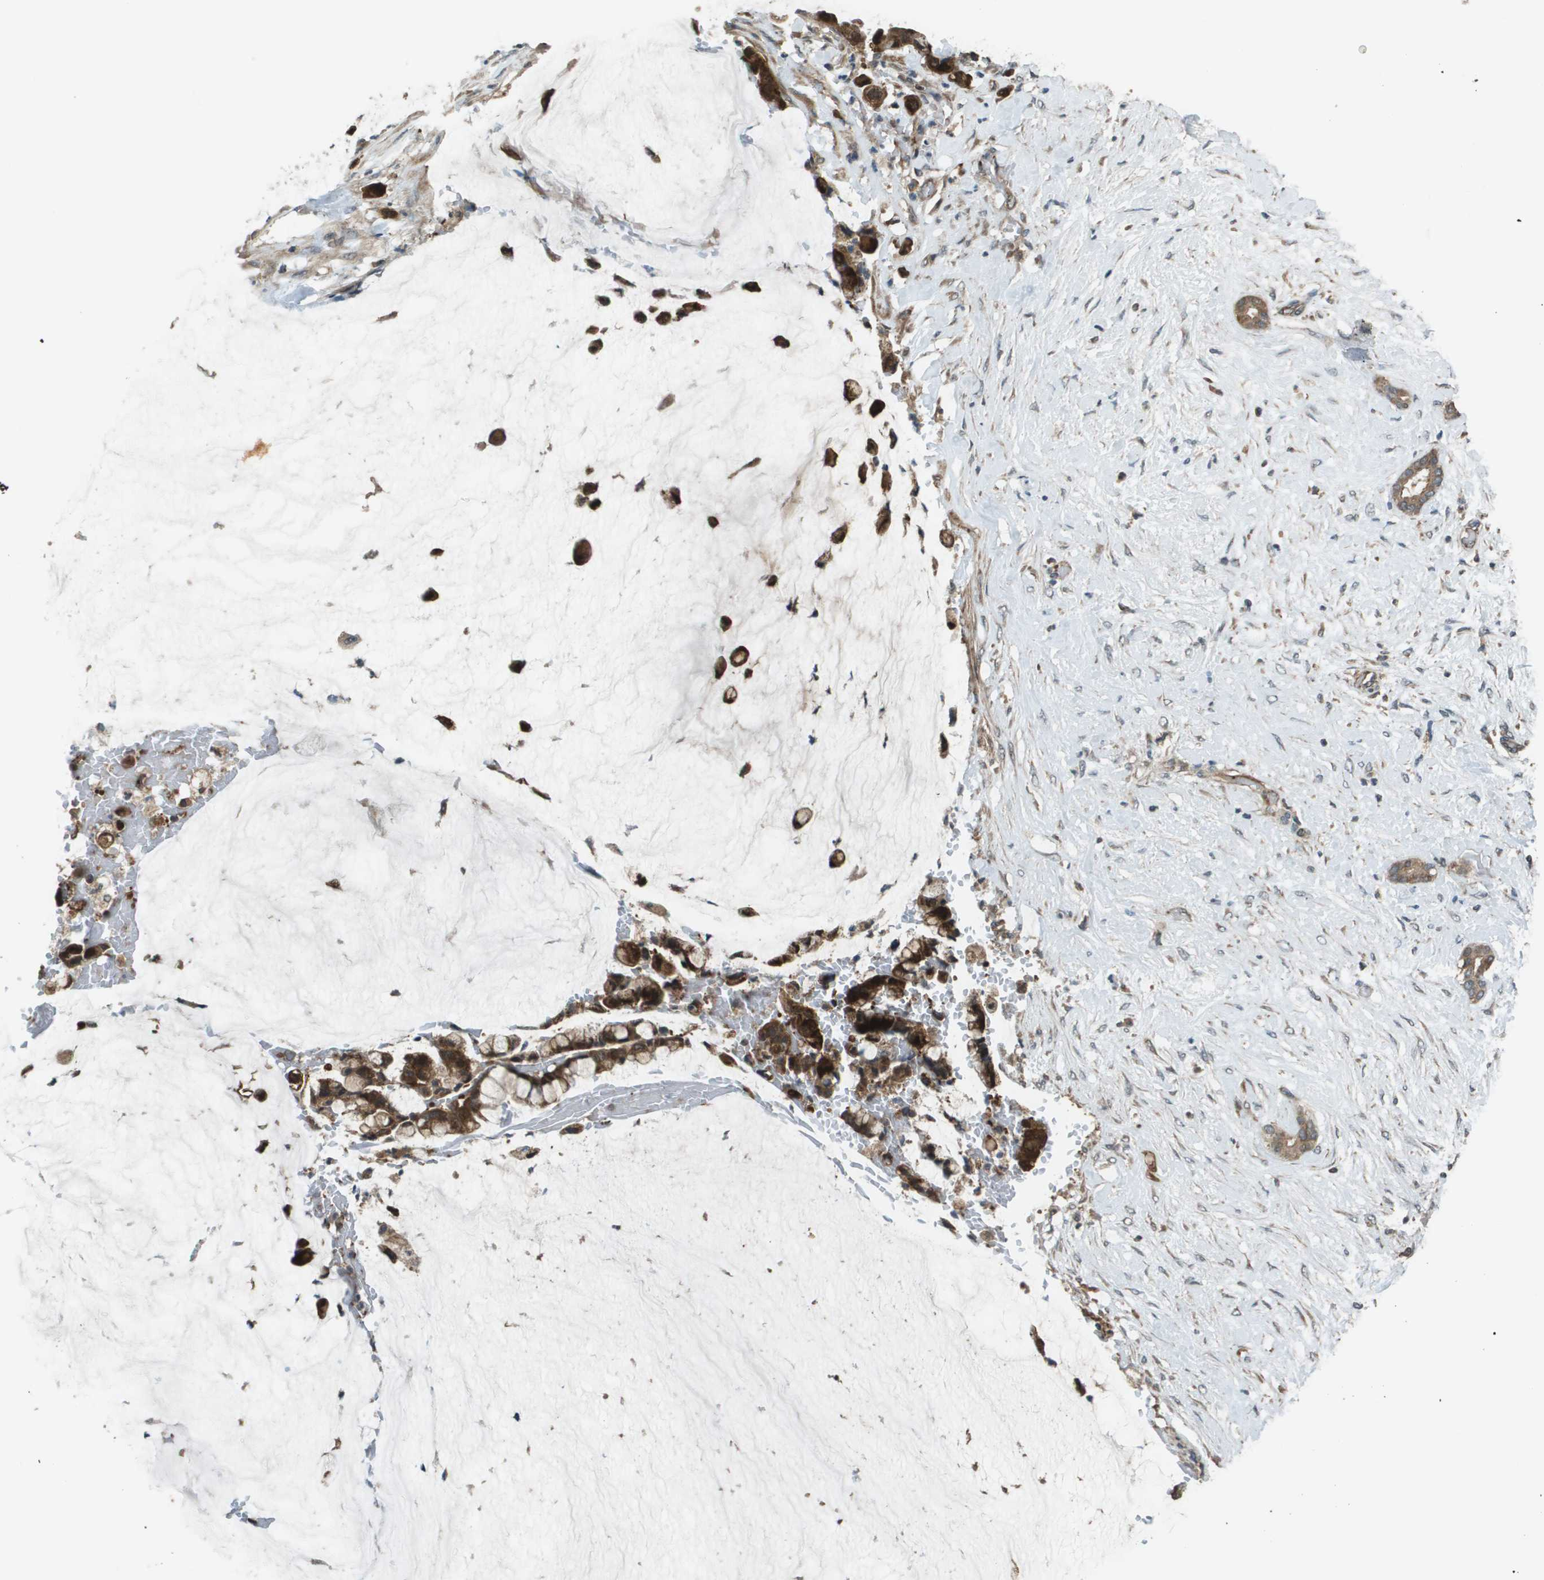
{"staining": {"intensity": "strong", "quantity": ">75%", "location": "cytoplasmic/membranous"}, "tissue": "pancreatic cancer", "cell_type": "Tumor cells", "image_type": "cancer", "snomed": [{"axis": "morphology", "description": "Adenocarcinoma, NOS"}, {"axis": "topography", "description": "Pancreas"}], "caption": "Immunohistochemical staining of human pancreatic cancer displays high levels of strong cytoplasmic/membranous expression in about >75% of tumor cells. (brown staining indicates protein expression, while blue staining denotes nuclei).", "gene": "PLPBP", "patient": {"sex": "male", "age": 41}}